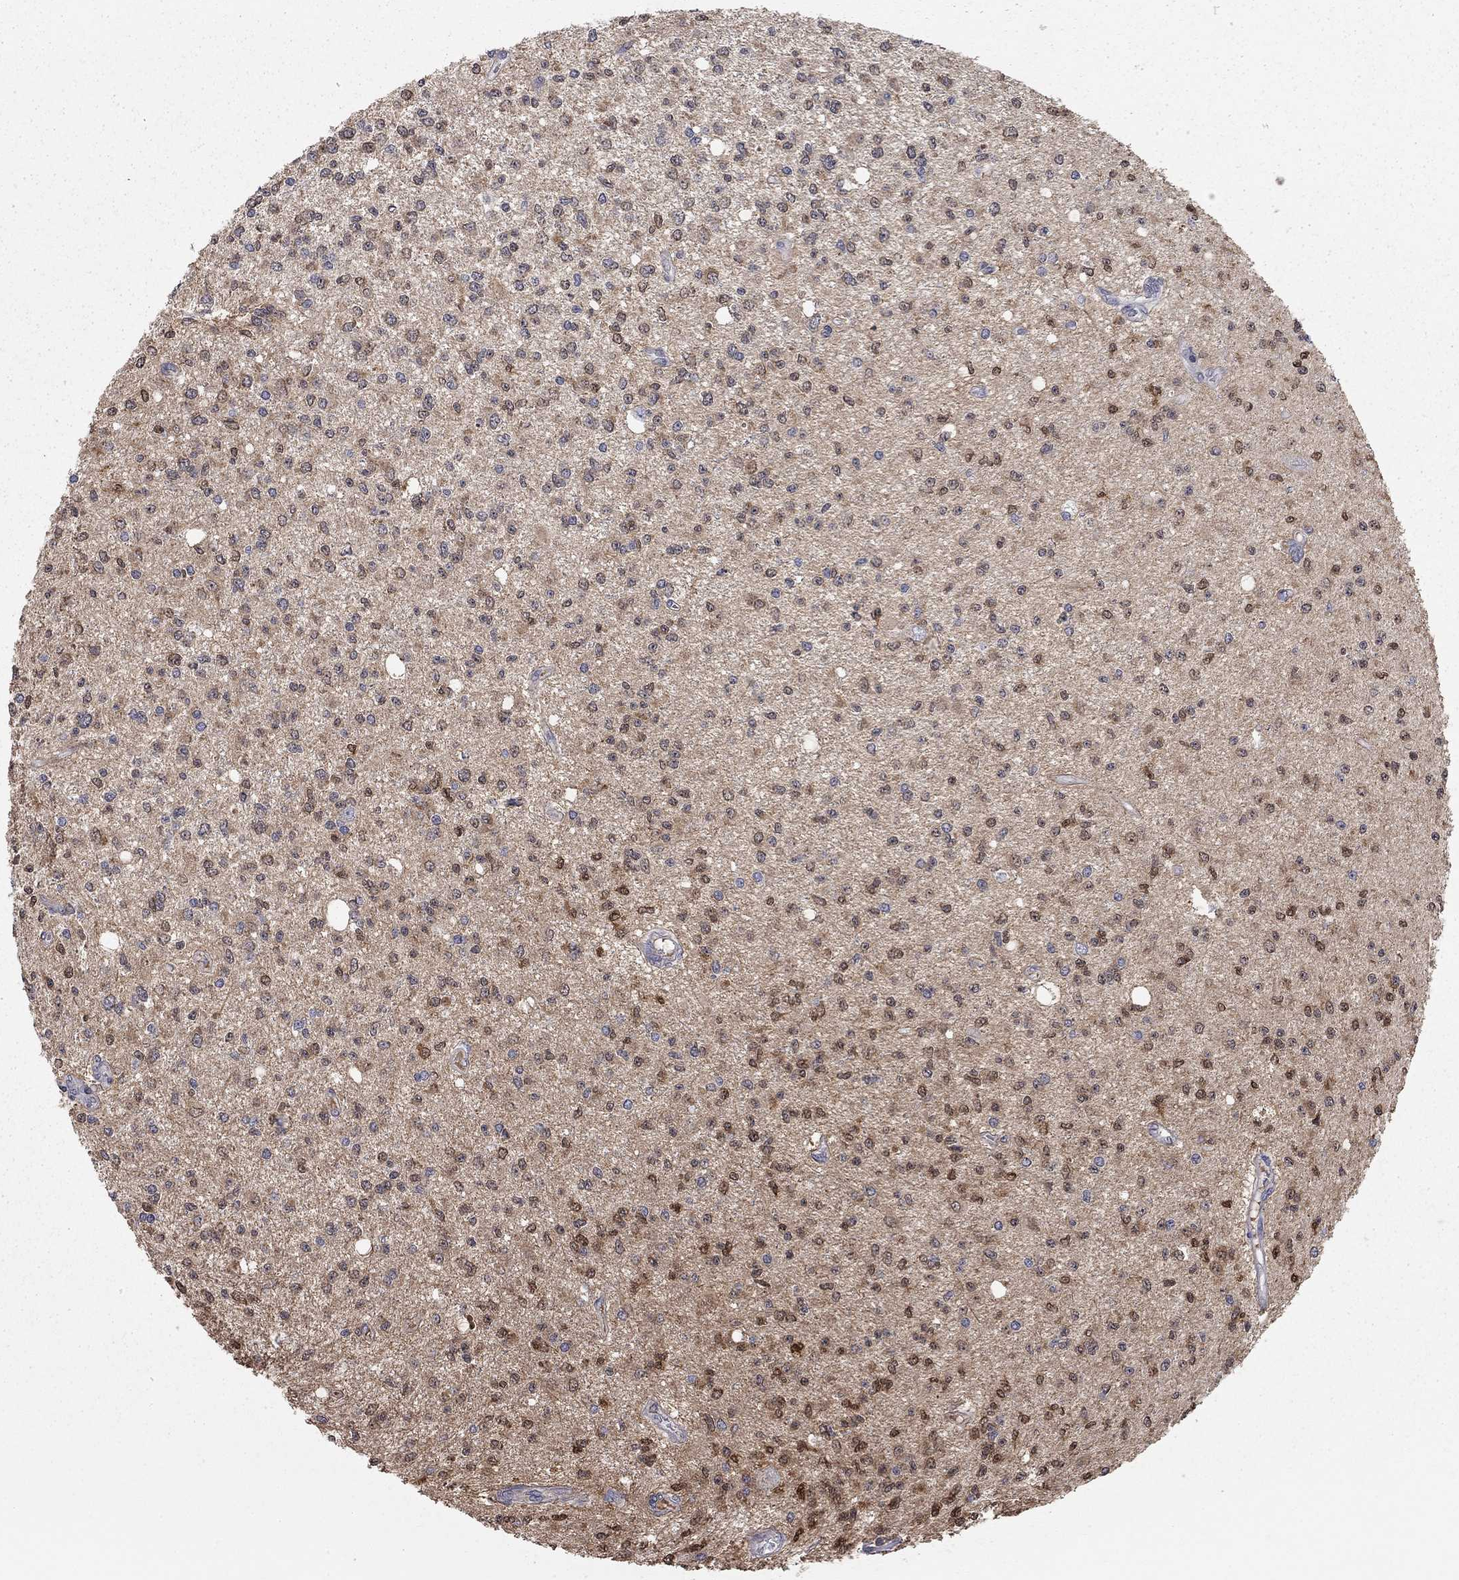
{"staining": {"intensity": "strong", "quantity": "<25%", "location": "cytoplasmic/membranous"}, "tissue": "glioma", "cell_type": "Tumor cells", "image_type": "cancer", "snomed": [{"axis": "morphology", "description": "Glioma, malignant, Low grade"}, {"axis": "topography", "description": "Brain"}], "caption": "There is medium levels of strong cytoplasmic/membranous staining in tumor cells of glioma, as demonstrated by immunohistochemical staining (brown color).", "gene": "CFAP161", "patient": {"sex": "male", "age": 67}}